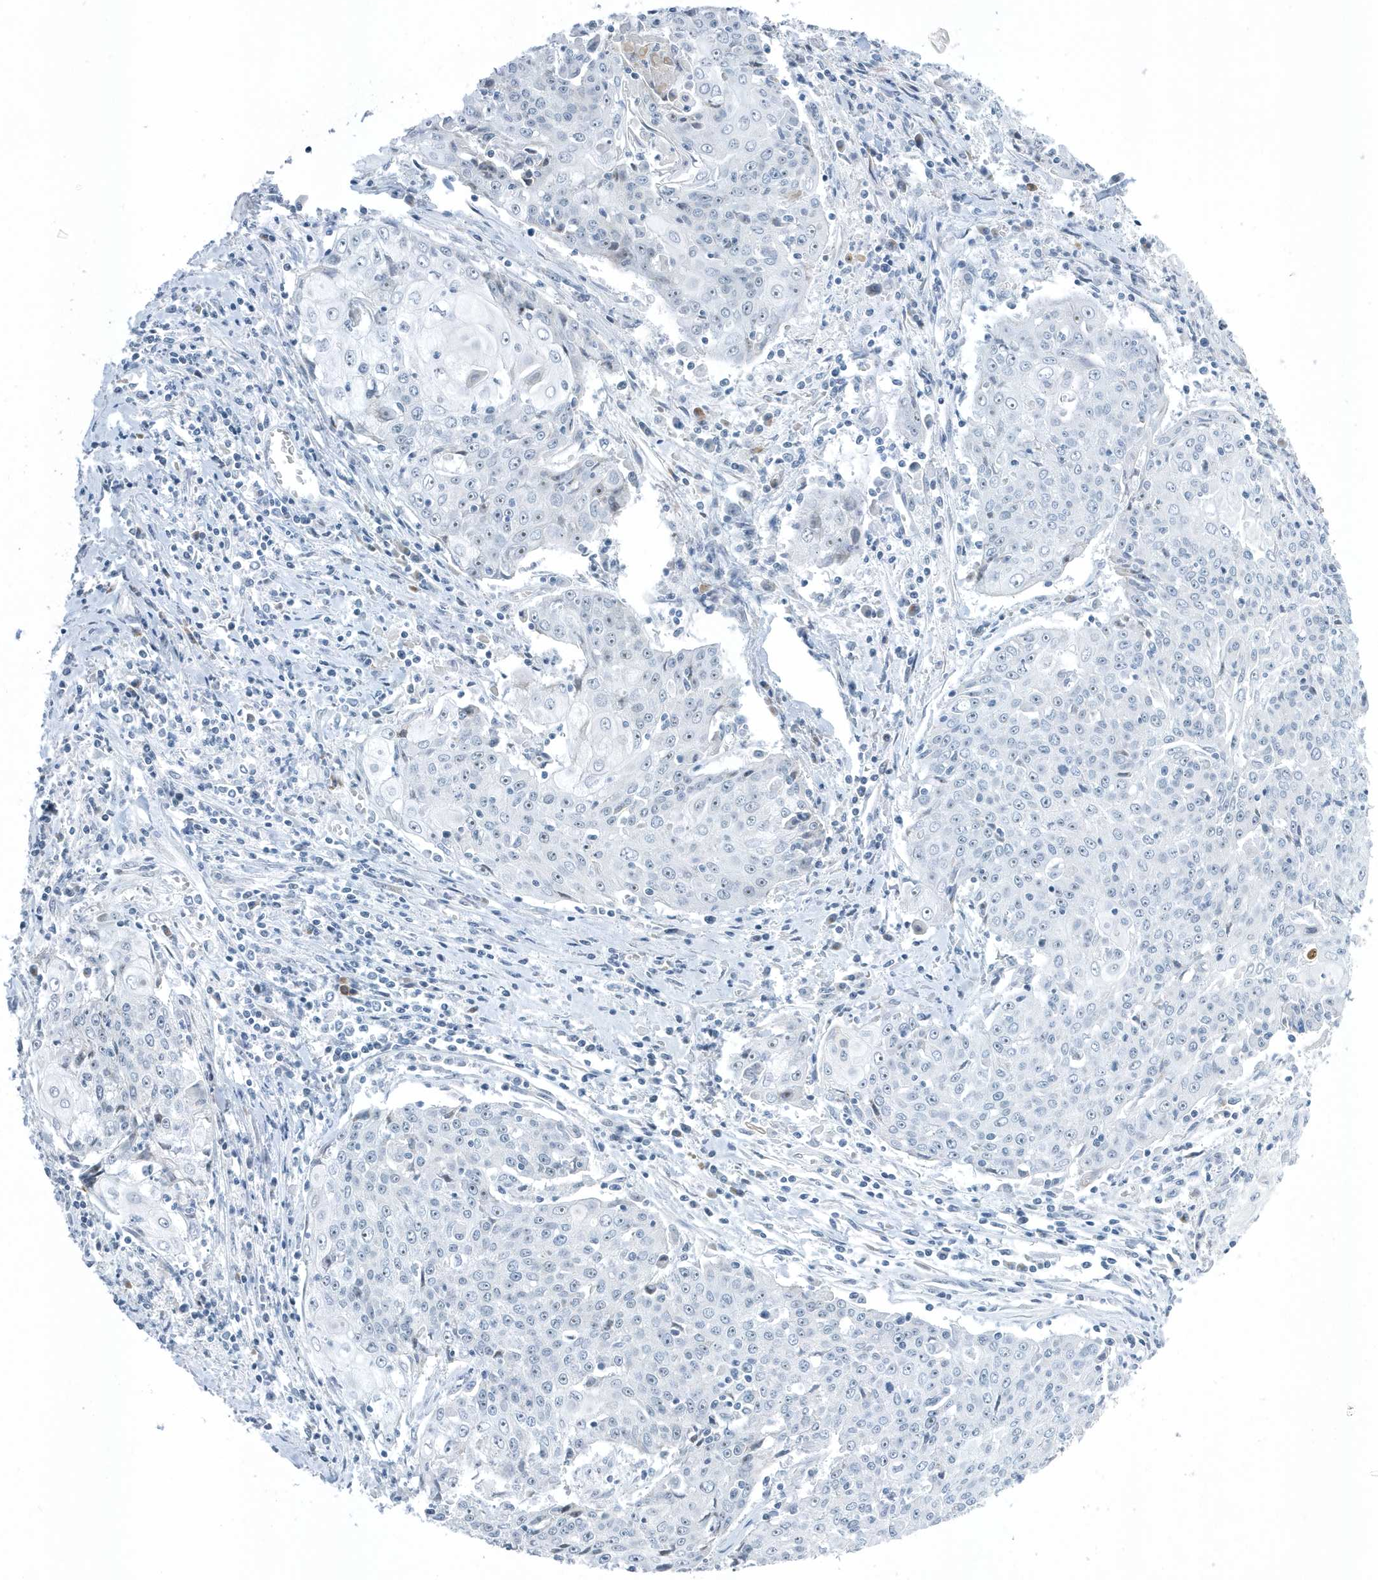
{"staining": {"intensity": "negative", "quantity": "none", "location": "none"}, "tissue": "cervical cancer", "cell_type": "Tumor cells", "image_type": "cancer", "snomed": [{"axis": "morphology", "description": "Squamous cell carcinoma, NOS"}, {"axis": "topography", "description": "Cervix"}], "caption": "Tumor cells are negative for brown protein staining in cervical cancer (squamous cell carcinoma). (Brightfield microscopy of DAB immunohistochemistry (IHC) at high magnification).", "gene": "RPF2", "patient": {"sex": "female", "age": 48}}